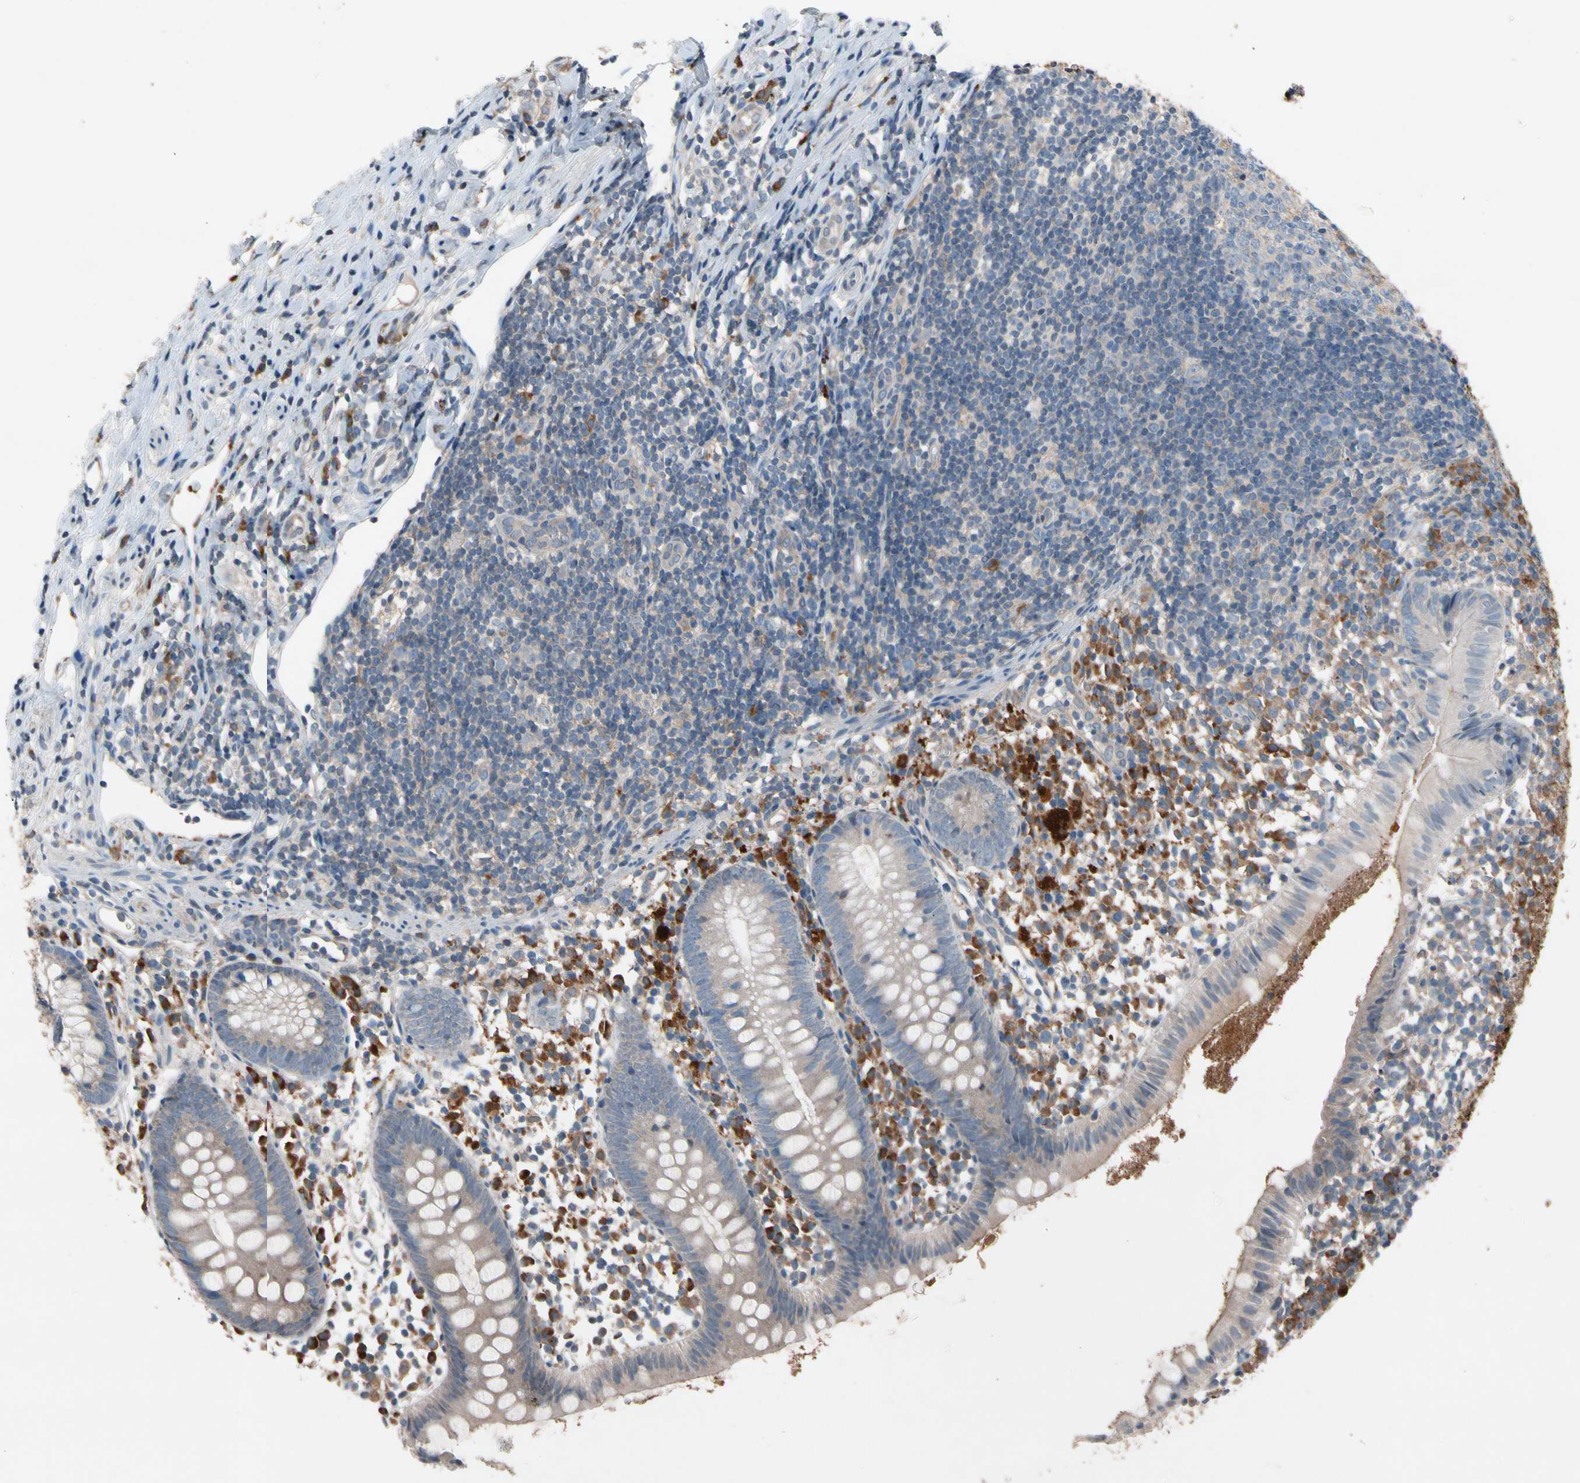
{"staining": {"intensity": "moderate", "quantity": "25%-75%", "location": "cytoplasmic/membranous"}, "tissue": "appendix", "cell_type": "Glandular cells", "image_type": "normal", "snomed": [{"axis": "morphology", "description": "Normal tissue, NOS"}, {"axis": "topography", "description": "Appendix"}], "caption": "Appendix stained for a protein (brown) demonstrates moderate cytoplasmic/membranous positive expression in approximately 25%-75% of glandular cells.", "gene": "PRDX4", "patient": {"sex": "female", "age": 20}}